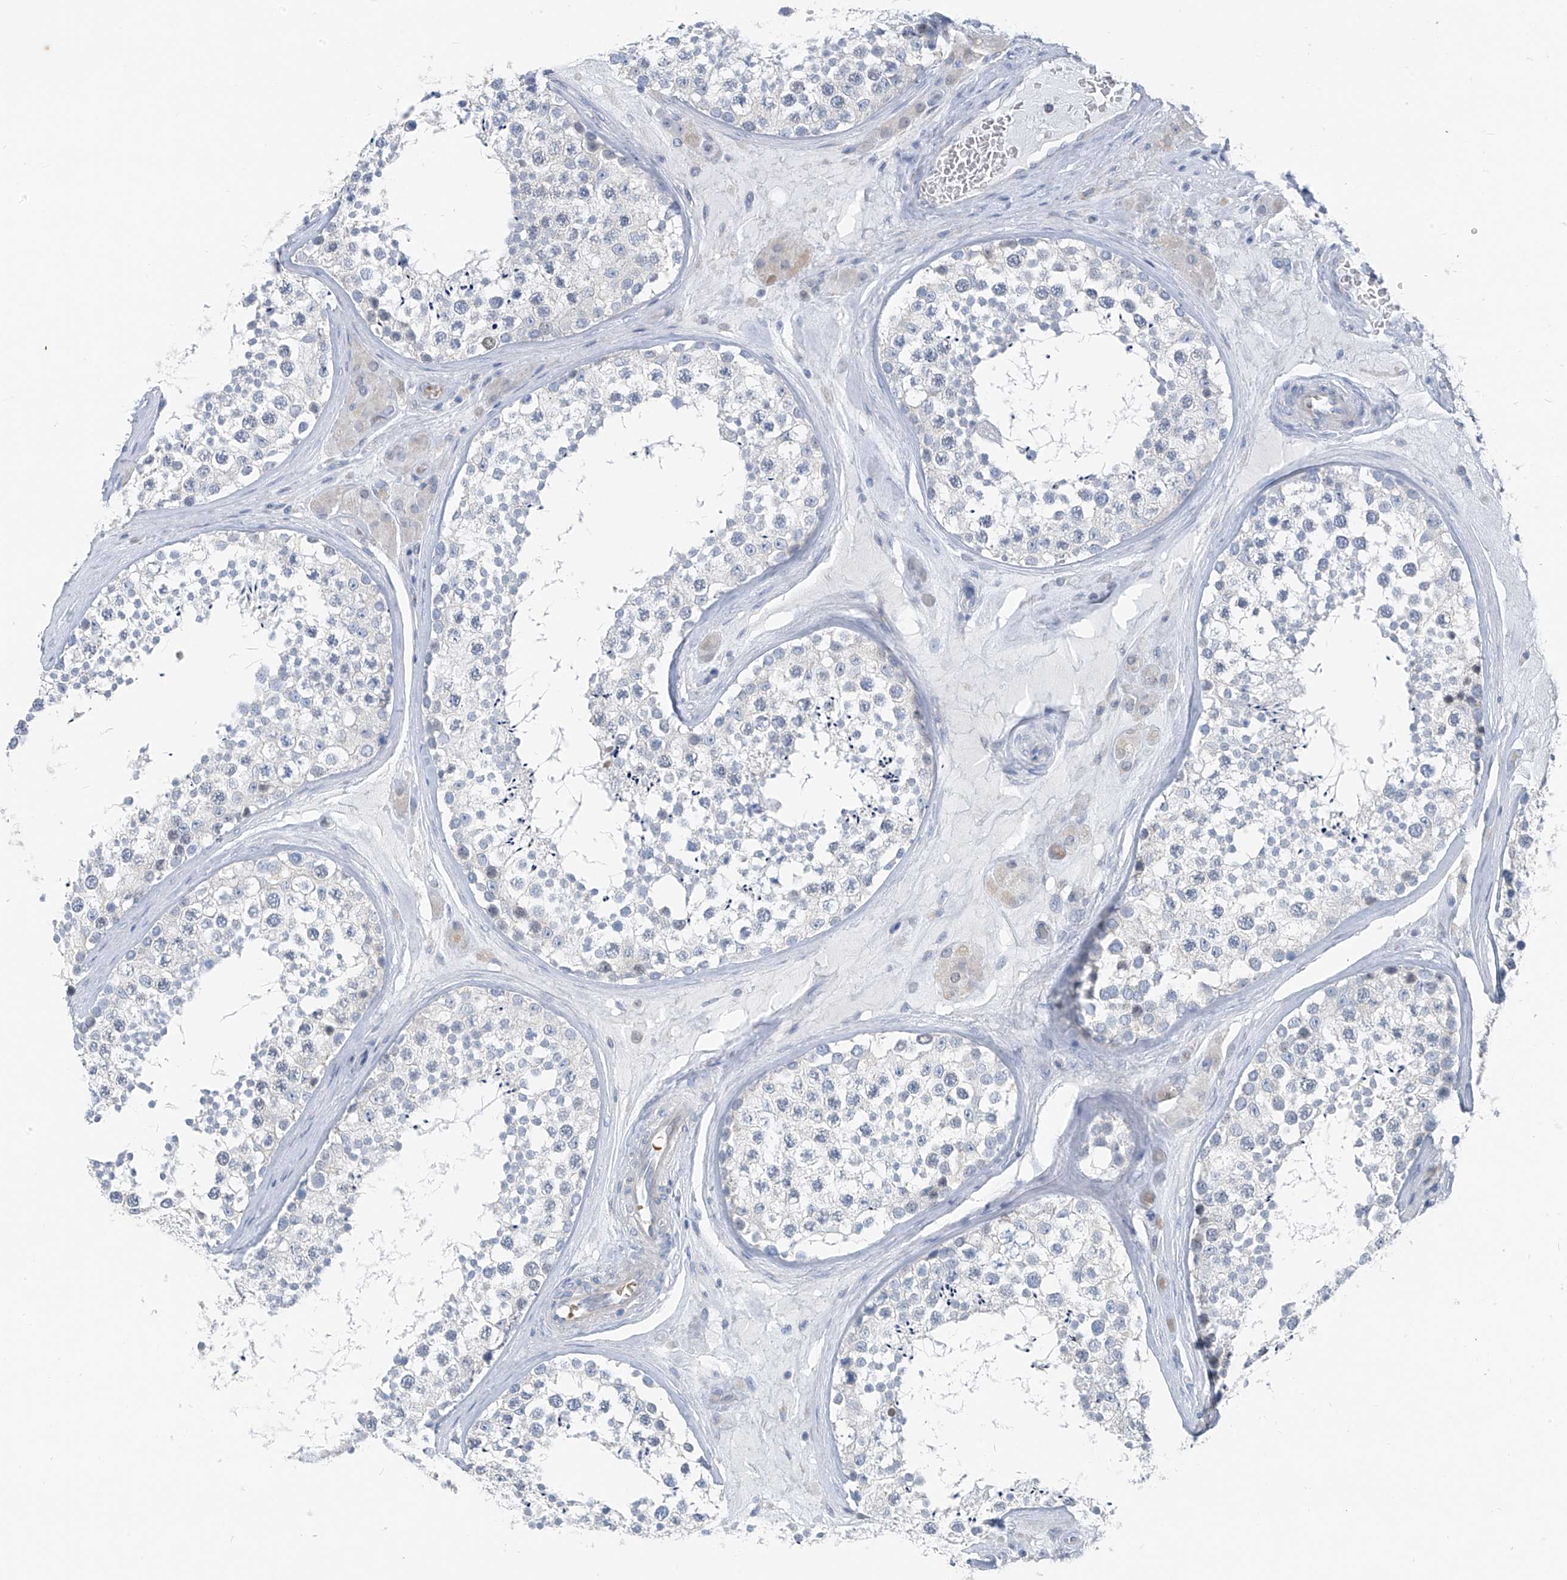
{"staining": {"intensity": "negative", "quantity": "none", "location": "none"}, "tissue": "testis", "cell_type": "Cells in seminiferous ducts", "image_type": "normal", "snomed": [{"axis": "morphology", "description": "Normal tissue, NOS"}, {"axis": "topography", "description": "Testis"}], "caption": "This is an IHC photomicrograph of normal human testis. There is no expression in cells in seminiferous ducts.", "gene": "FGD2", "patient": {"sex": "male", "age": 46}}